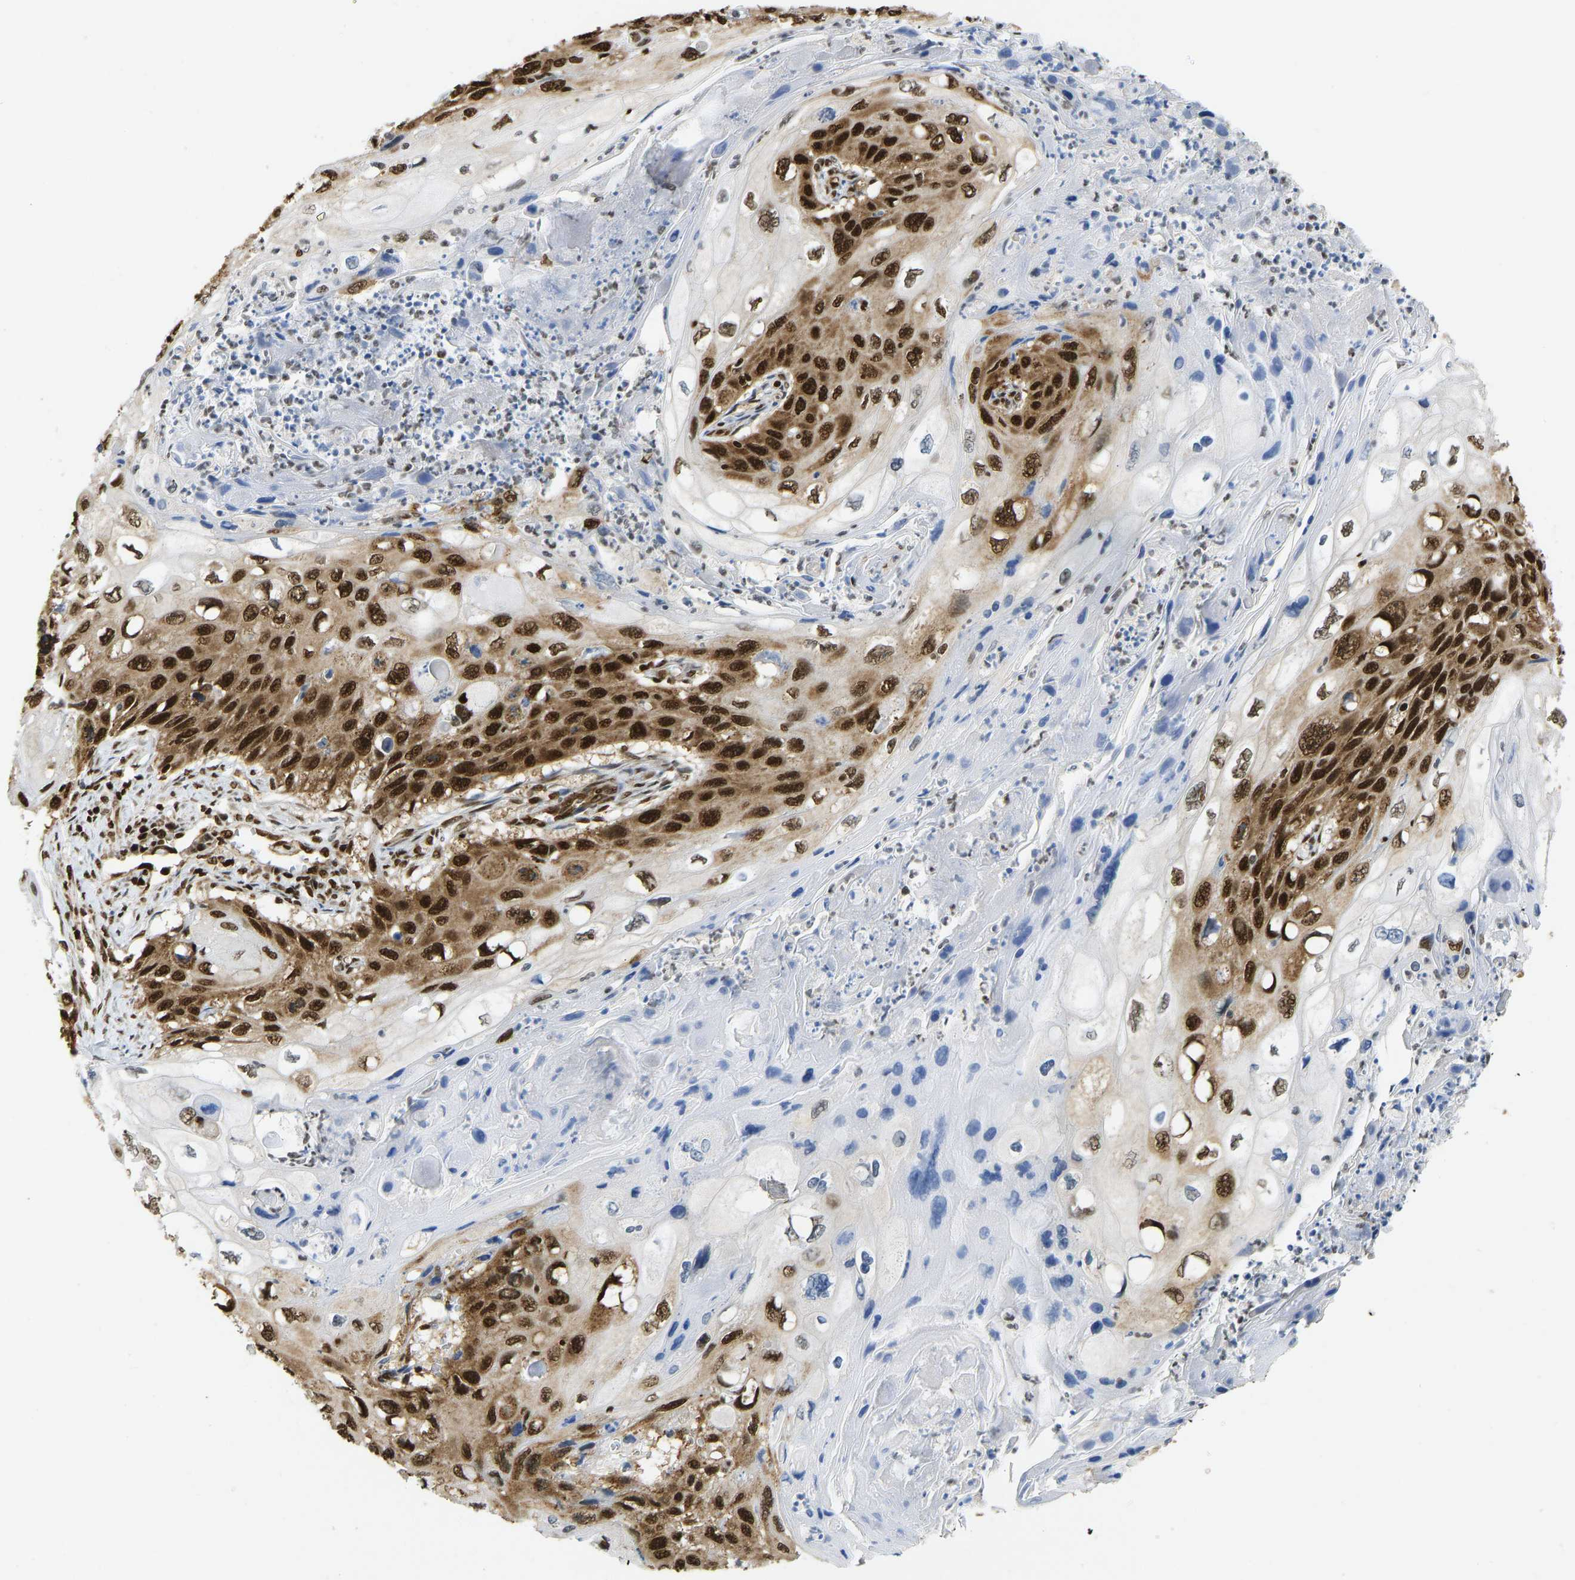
{"staining": {"intensity": "strong", "quantity": ">75%", "location": "cytoplasmic/membranous,nuclear"}, "tissue": "cervical cancer", "cell_type": "Tumor cells", "image_type": "cancer", "snomed": [{"axis": "morphology", "description": "Squamous cell carcinoma, NOS"}, {"axis": "topography", "description": "Cervix"}], "caption": "Strong cytoplasmic/membranous and nuclear staining is identified in about >75% of tumor cells in cervical cancer (squamous cell carcinoma). The staining was performed using DAB to visualize the protein expression in brown, while the nuclei were stained in blue with hematoxylin (Magnification: 20x).", "gene": "ZSCAN20", "patient": {"sex": "female", "age": 70}}